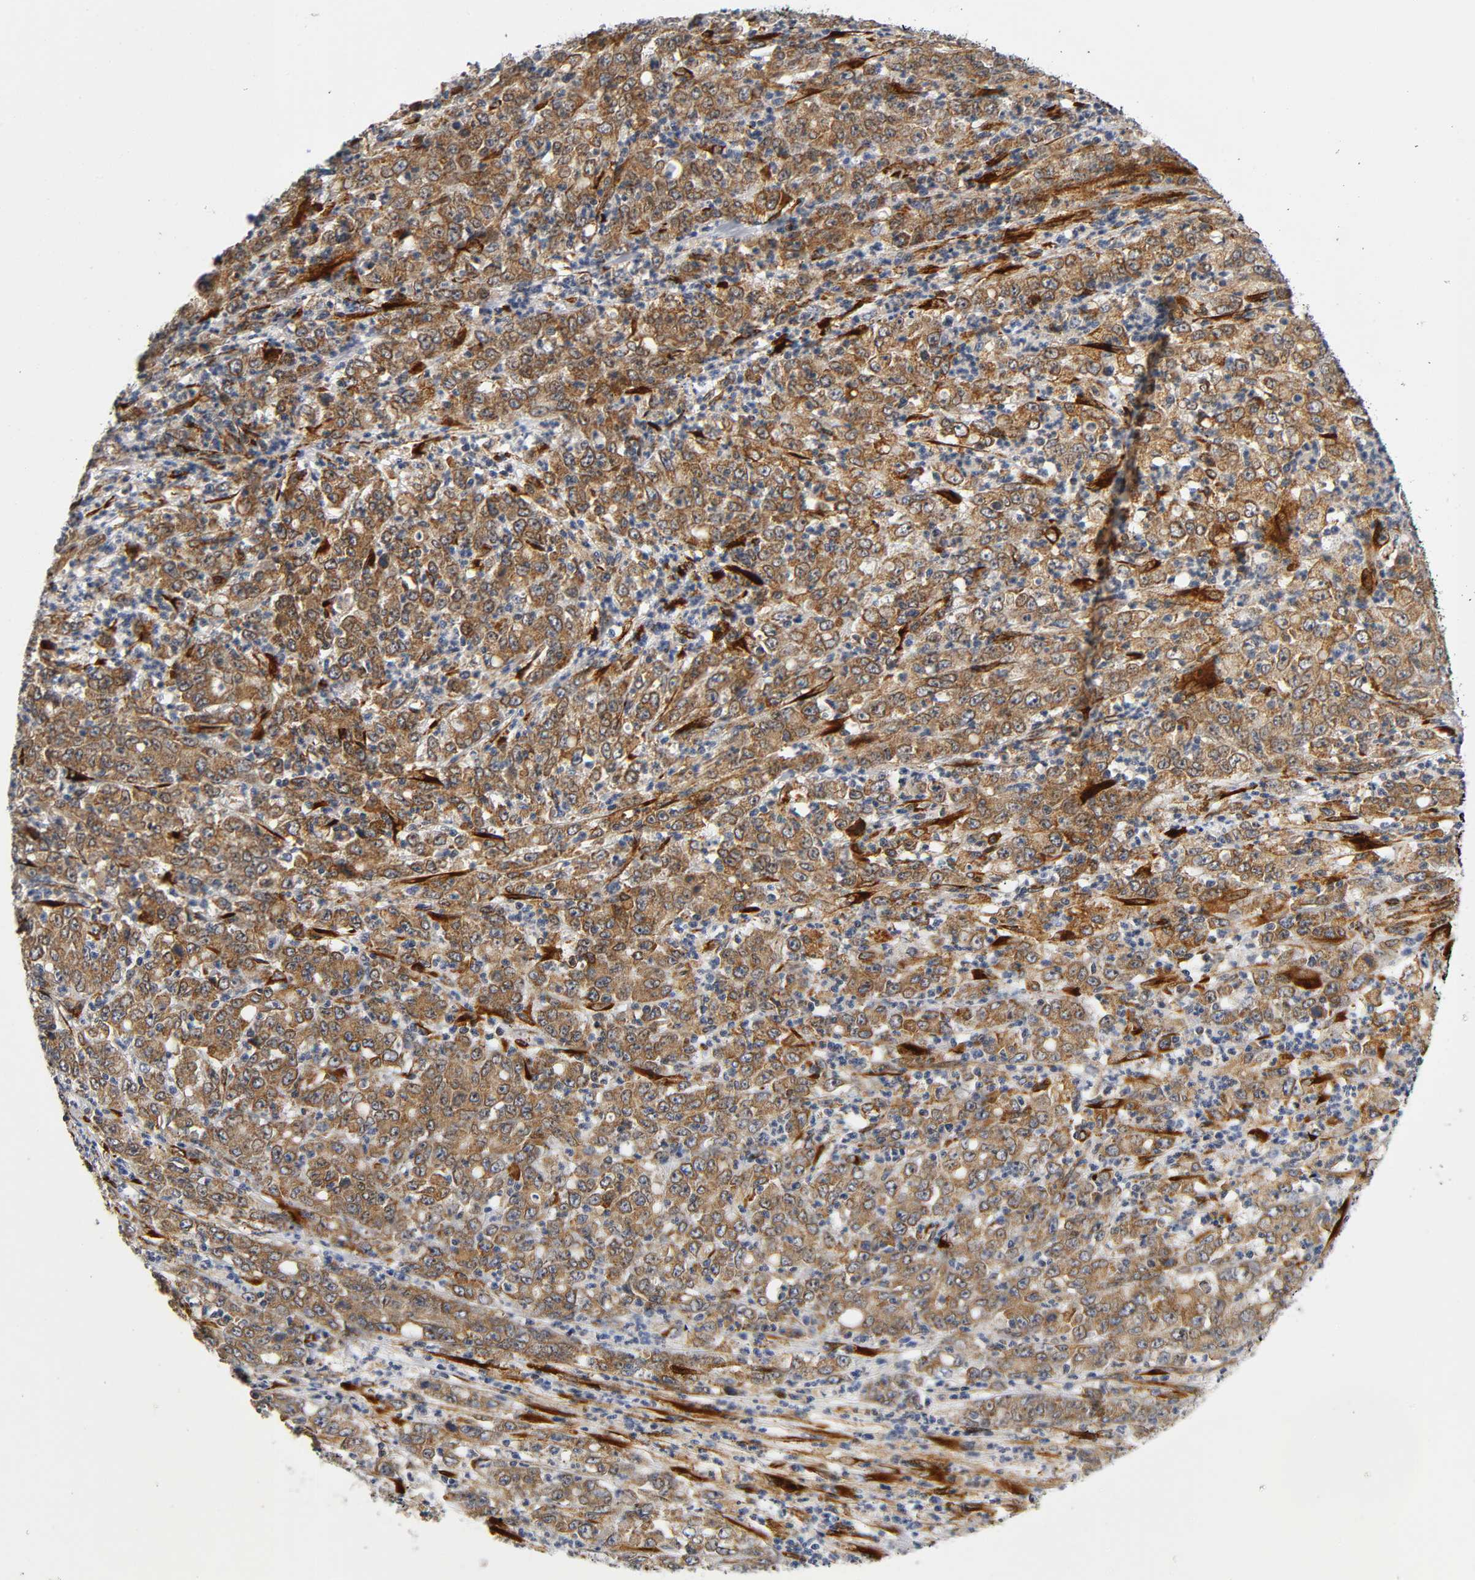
{"staining": {"intensity": "moderate", "quantity": ">75%", "location": "cytoplasmic/membranous"}, "tissue": "stomach cancer", "cell_type": "Tumor cells", "image_type": "cancer", "snomed": [{"axis": "morphology", "description": "Adenocarcinoma, NOS"}, {"axis": "topography", "description": "Stomach, lower"}], "caption": "Tumor cells display medium levels of moderate cytoplasmic/membranous positivity in about >75% of cells in human stomach cancer (adenocarcinoma). (brown staining indicates protein expression, while blue staining denotes nuclei).", "gene": "SOS2", "patient": {"sex": "female", "age": 71}}